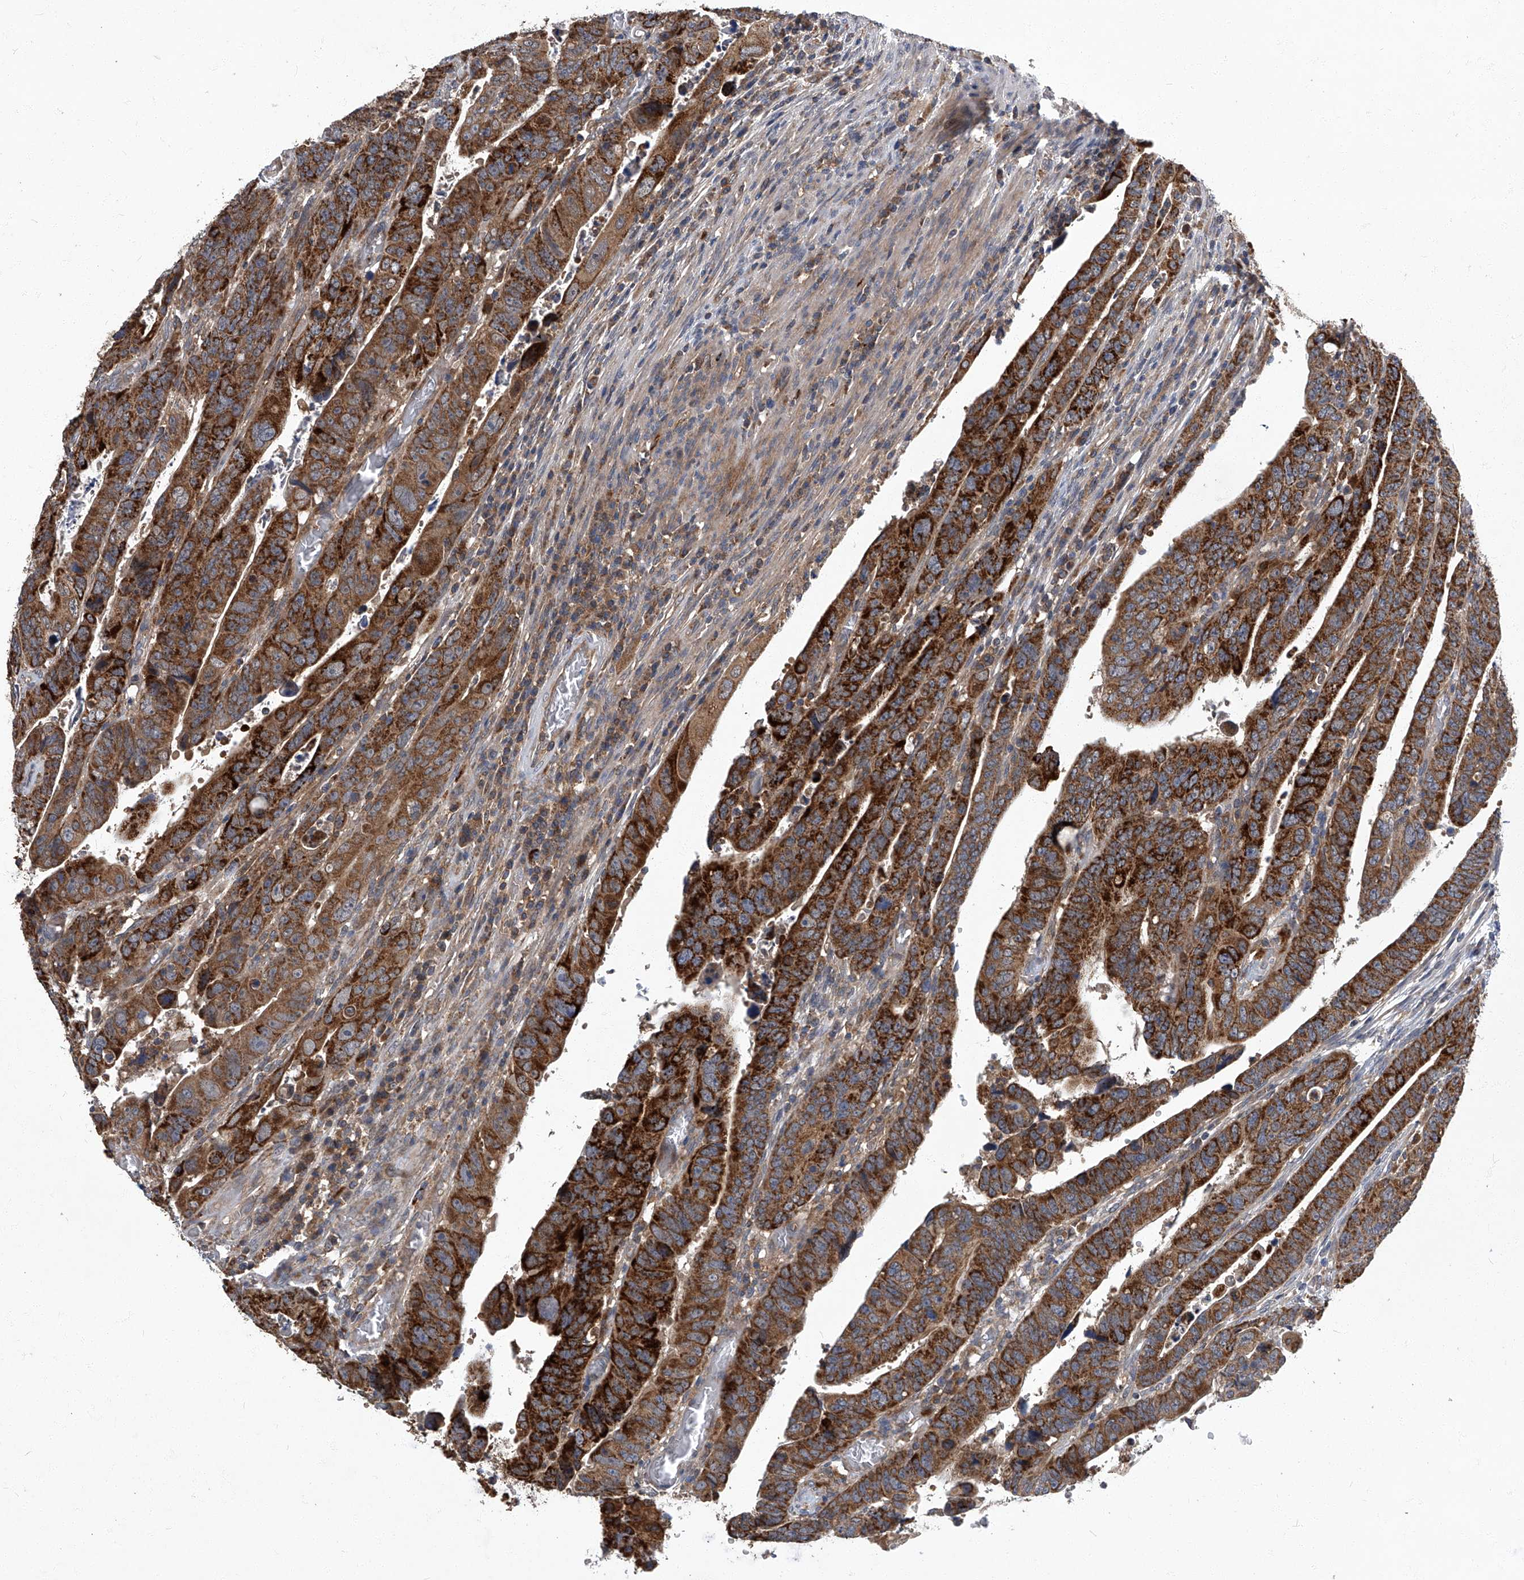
{"staining": {"intensity": "strong", "quantity": ">75%", "location": "cytoplasmic/membranous"}, "tissue": "colorectal cancer", "cell_type": "Tumor cells", "image_type": "cancer", "snomed": [{"axis": "morphology", "description": "Normal tissue, NOS"}, {"axis": "morphology", "description": "Adenocarcinoma, NOS"}, {"axis": "topography", "description": "Rectum"}], "caption": "Protein analysis of colorectal adenocarcinoma tissue demonstrates strong cytoplasmic/membranous positivity in about >75% of tumor cells.", "gene": "TNFRSF13B", "patient": {"sex": "female", "age": 65}}